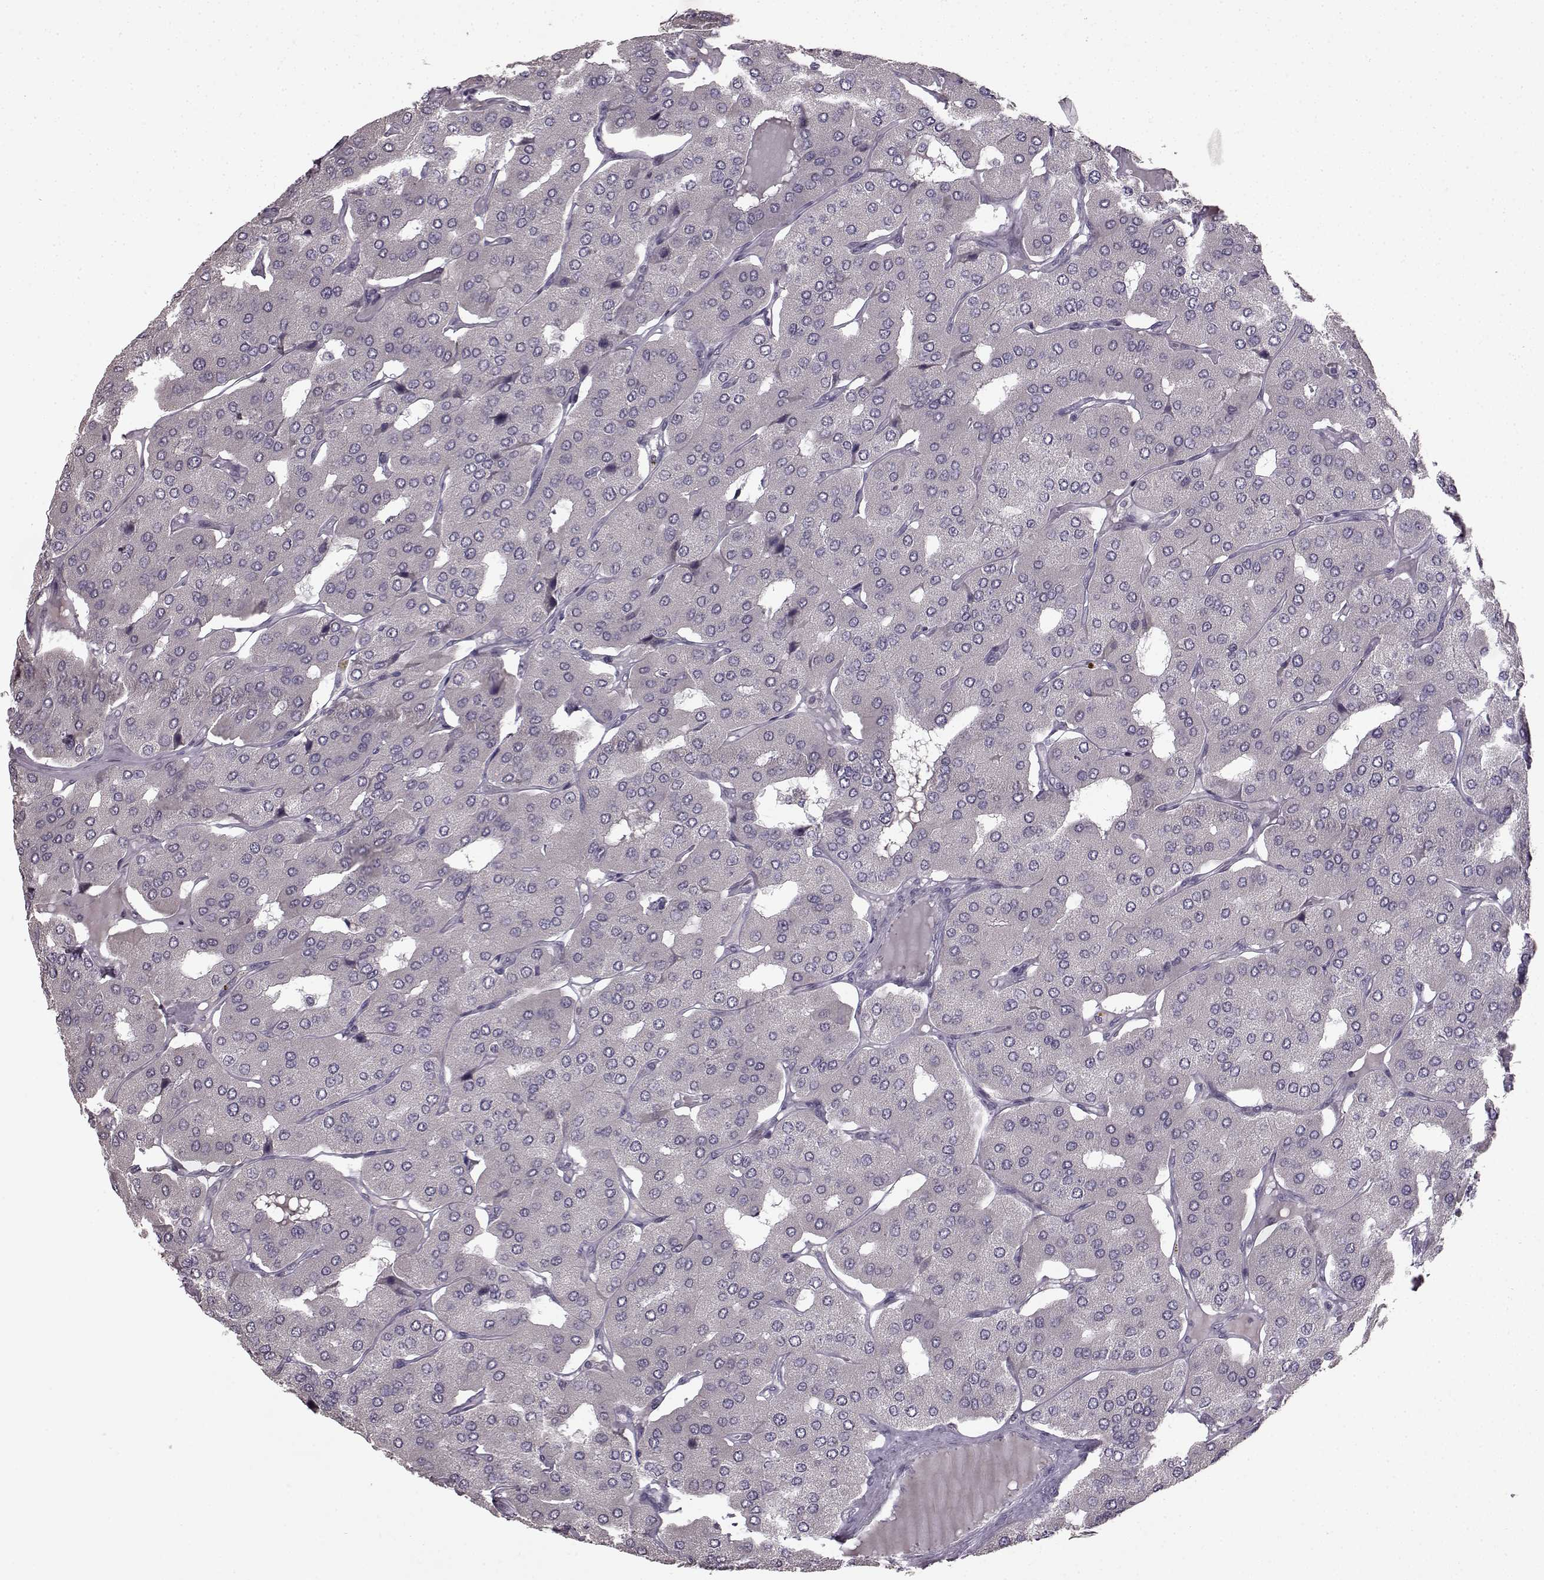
{"staining": {"intensity": "negative", "quantity": "none", "location": "none"}, "tissue": "parathyroid gland", "cell_type": "Glandular cells", "image_type": "normal", "snomed": [{"axis": "morphology", "description": "Normal tissue, NOS"}, {"axis": "morphology", "description": "Adenoma, NOS"}, {"axis": "topography", "description": "Parathyroid gland"}], "caption": "The immunohistochemistry (IHC) image has no significant expression in glandular cells of parathyroid gland. (Immunohistochemistry (ihc), brightfield microscopy, high magnification).", "gene": "LHB", "patient": {"sex": "female", "age": 86}}